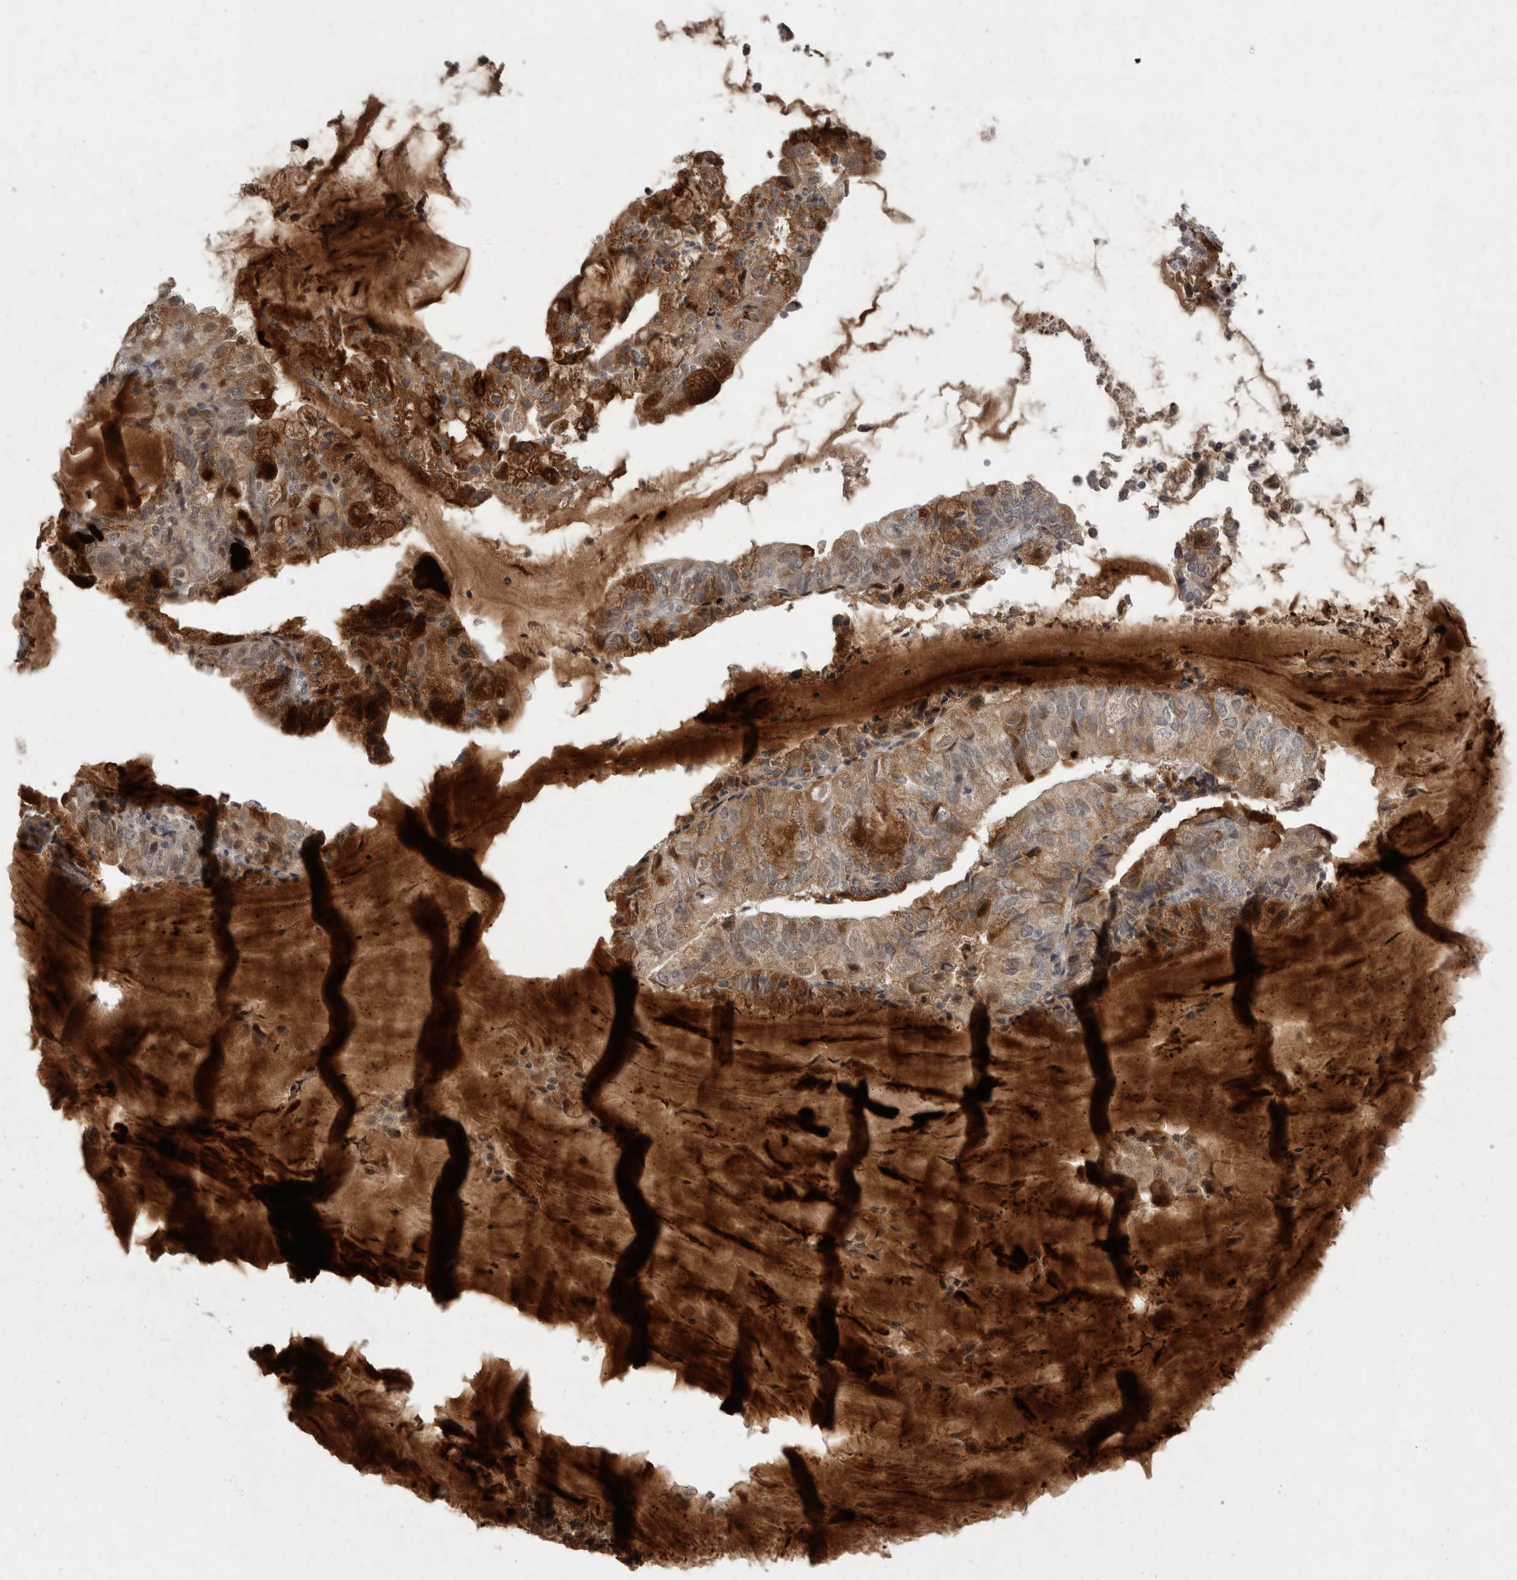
{"staining": {"intensity": "moderate", "quantity": ">75%", "location": "cytoplasmic/membranous"}, "tissue": "endometrial cancer", "cell_type": "Tumor cells", "image_type": "cancer", "snomed": [{"axis": "morphology", "description": "Adenocarcinoma, NOS"}, {"axis": "topography", "description": "Endometrium"}], "caption": "Protein staining of adenocarcinoma (endometrial) tissue reveals moderate cytoplasmic/membranous positivity in approximately >75% of tumor cells.", "gene": "MAN2A1", "patient": {"sex": "female", "age": 81}}